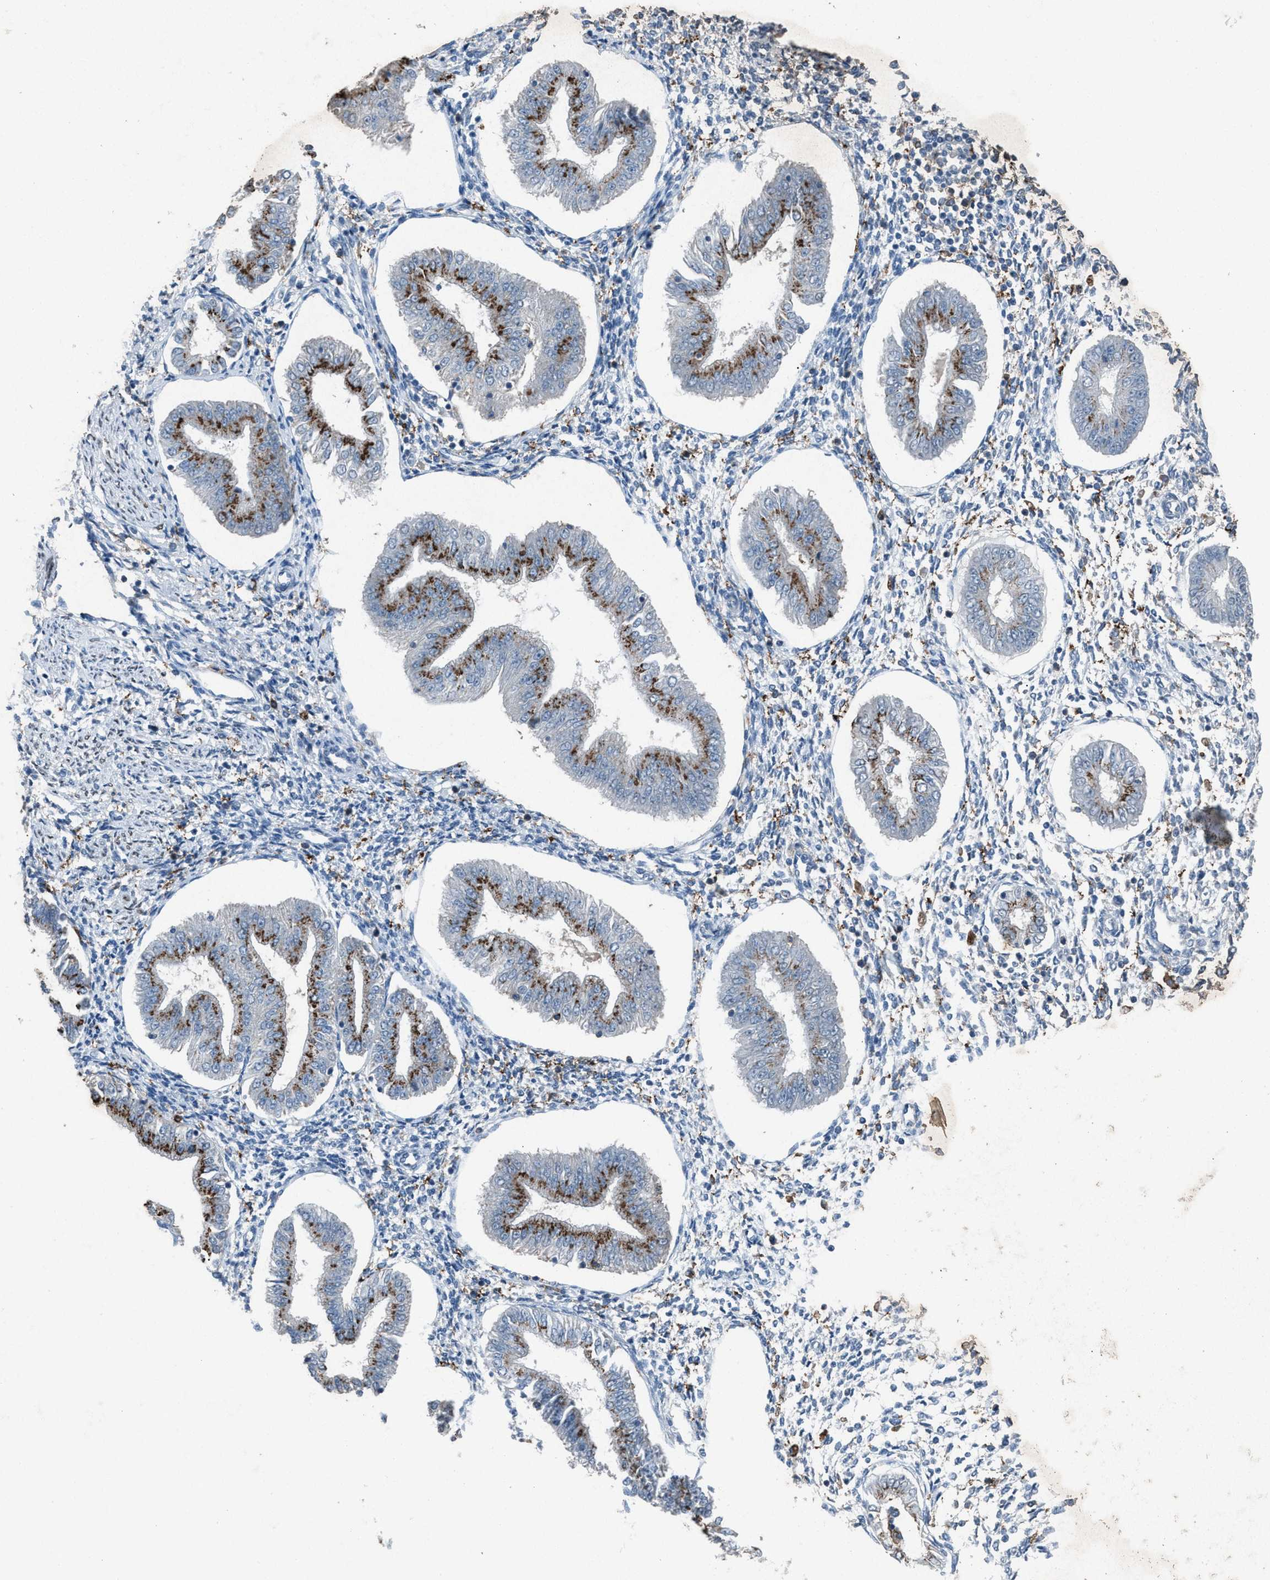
{"staining": {"intensity": "weak", "quantity": "<25%", "location": "cytoplasmic/membranous"}, "tissue": "endometrium", "cell_type": "Cells in endometrial stroma", "image_type": "normal", "snomed": [{"axis": "morphology", "description": "Normal tissue, NOS"}, {"axis": "topography", "description": "Endometrium"}], "caption": "Histopathology image shows no protein positivity in cells in endometrial stroma of benign endometrium. The staining is performed using DAB (3,3'-diaminobenzidine) brown chromogen with nuclei counter-stained in using hematoxylin.", "gene": "FCER1G", "patient": {"sex": "female", "age": 50}}